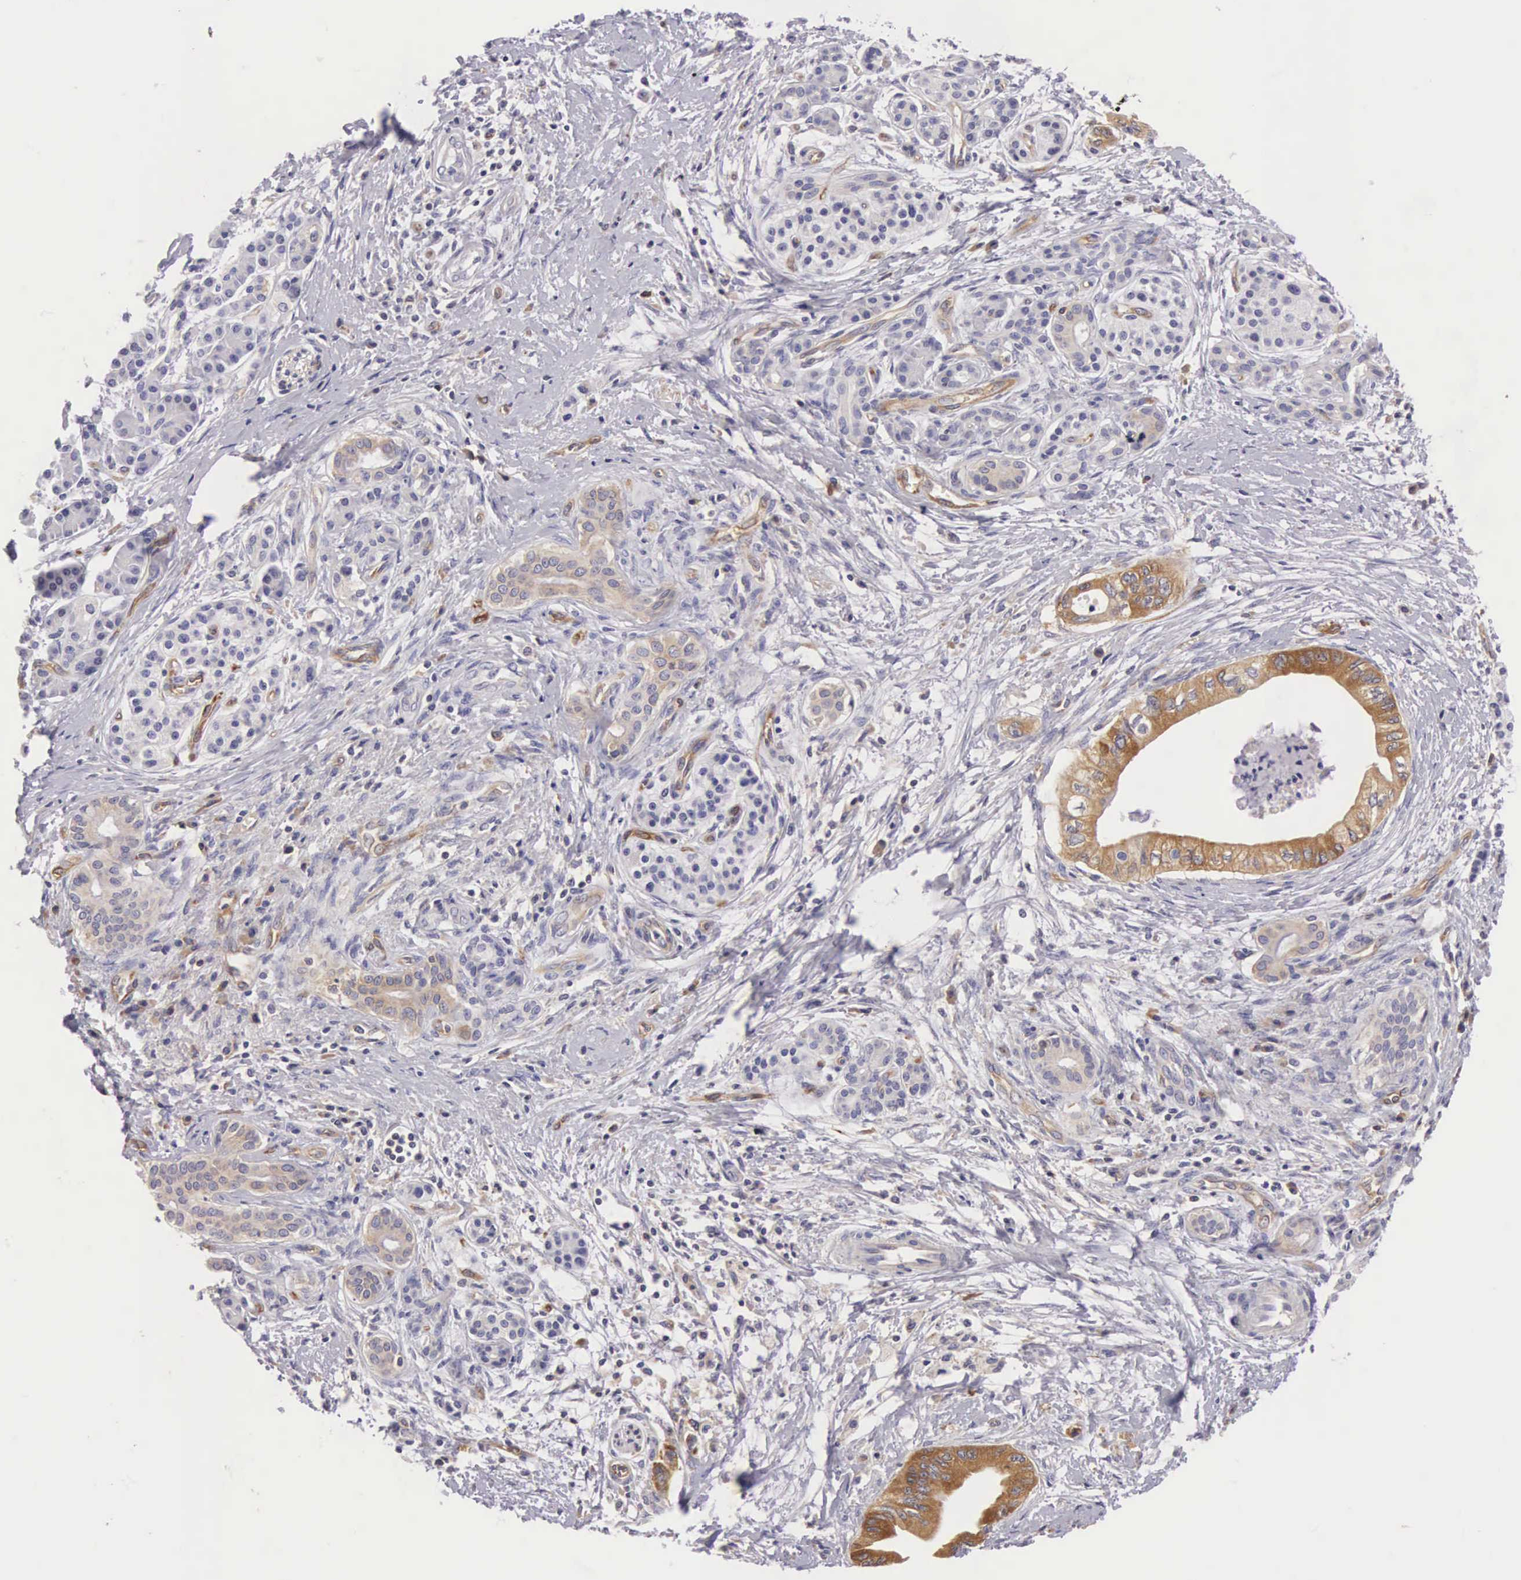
{"staining": {"intensity": "moderate", "quantity": ">75%", "location": "cytoplasmic/membranous"}, "tissue": "pancreatic cancer", "cell_type": "Tumor cells", "image_type": "cancer", "snomed": [{"axis": "morphology", "description": "Adenocarcinoma, NOS"}, {"axis": "topography", "description": "Pancreas"}], "caption": "A micrograph of adenocarcinoma (pancreatic) stained for a protein shows moderate cytoplasmic/membranous brown staining in tumor cells.", "gene": "OSBPL3", "patient": {"sex": "female", "age": 66}}